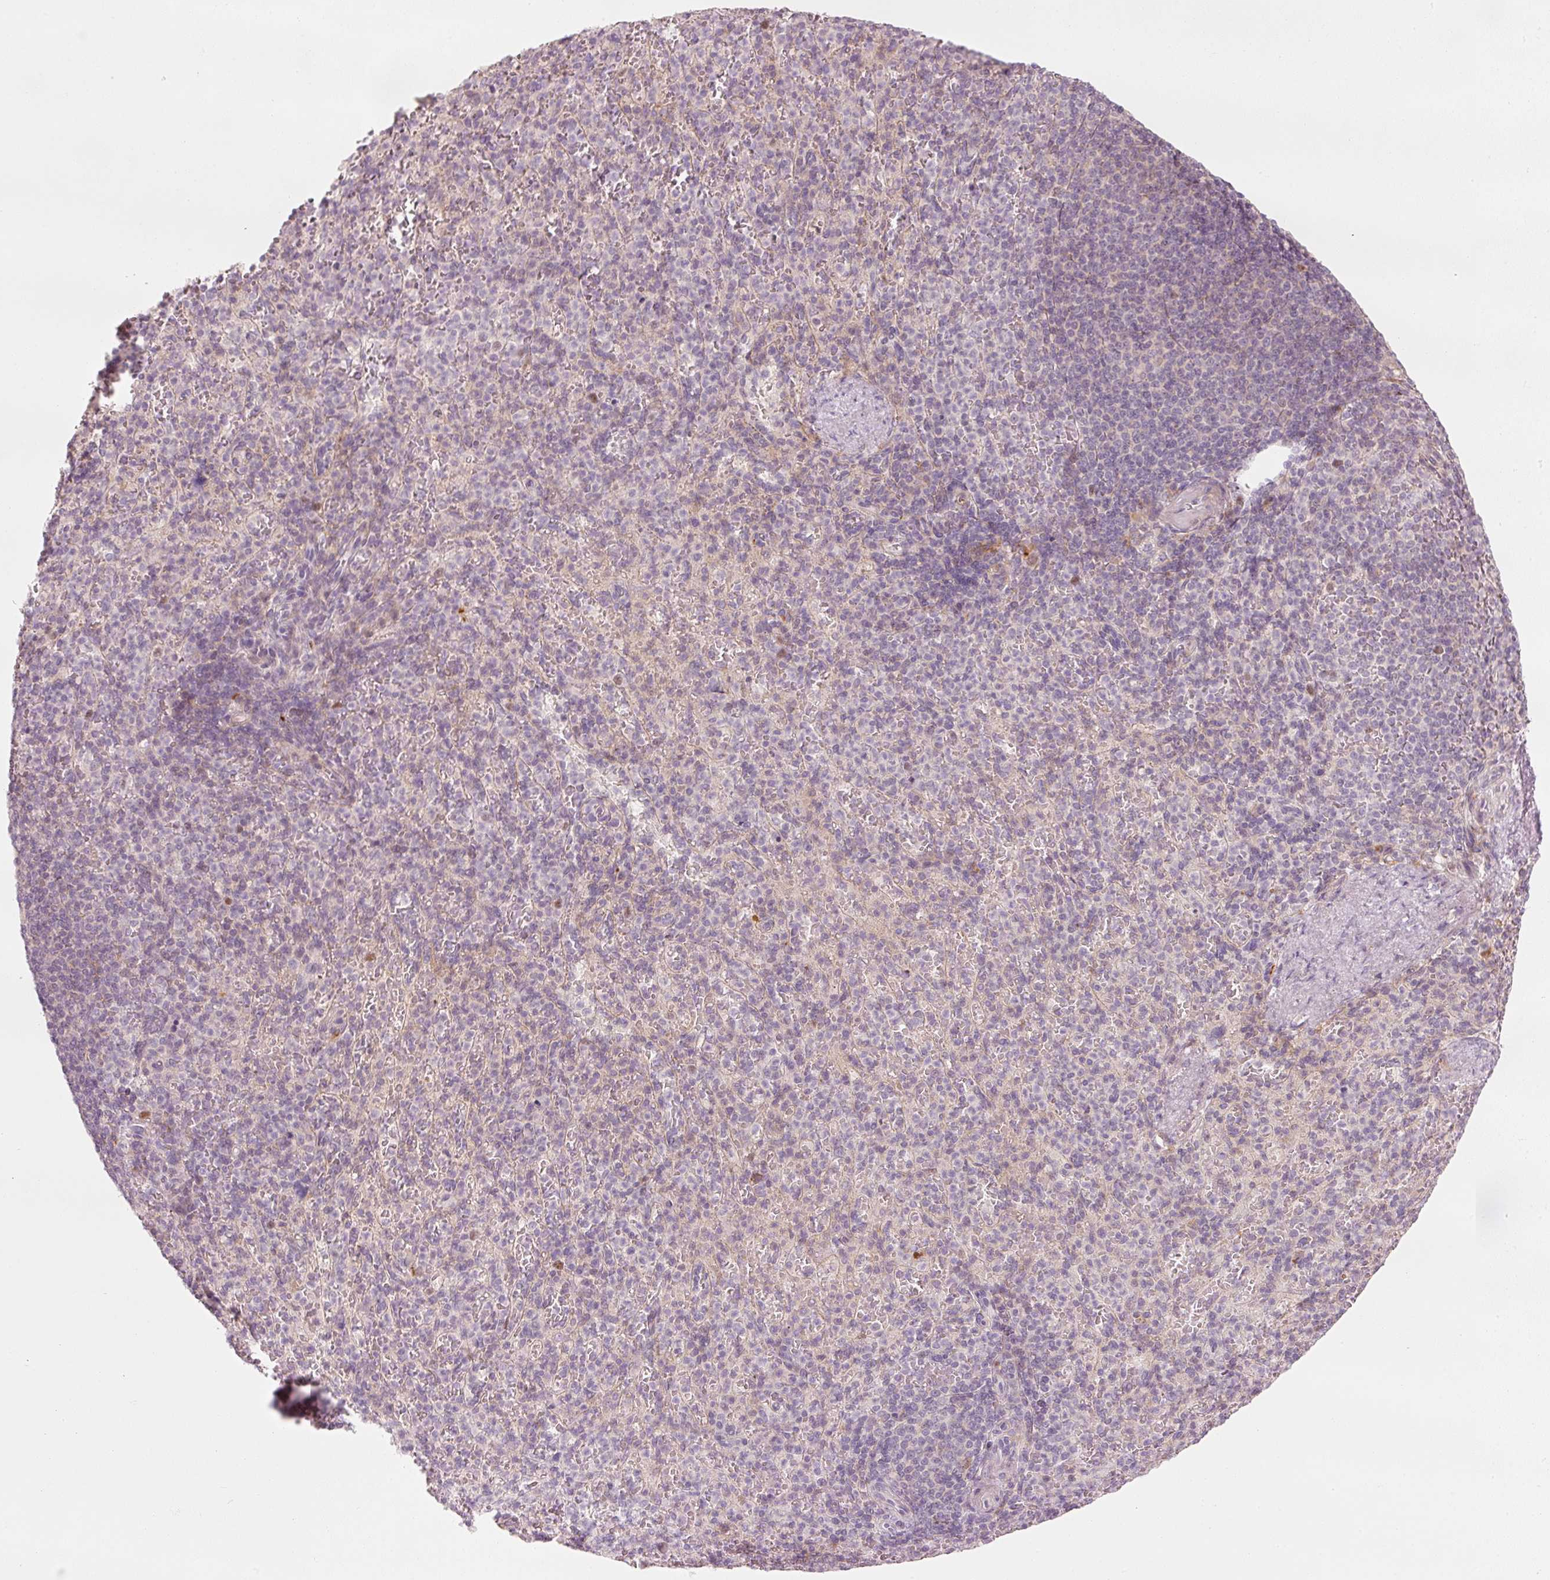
{"staining": {"intensity": "negative", "quantity": "none", "location": "none"}, "tissue": "spleen", "cell_type": "Cells in red pulp", "image_type": "normal", "snomed": [{"axis": "morphology", "description": "Normal tissue, NOS"}, {"axis": "topography", "description": "Spleen"}], "caption": "Immunohistochemistry (IHC) photomicrograph of unremarkable spleen: human spleen stained with DAB reveals no significant protein positivity in cells in red pulp.", "gene": "TREX2", "patient": {"sex": "female", "age": 74}}